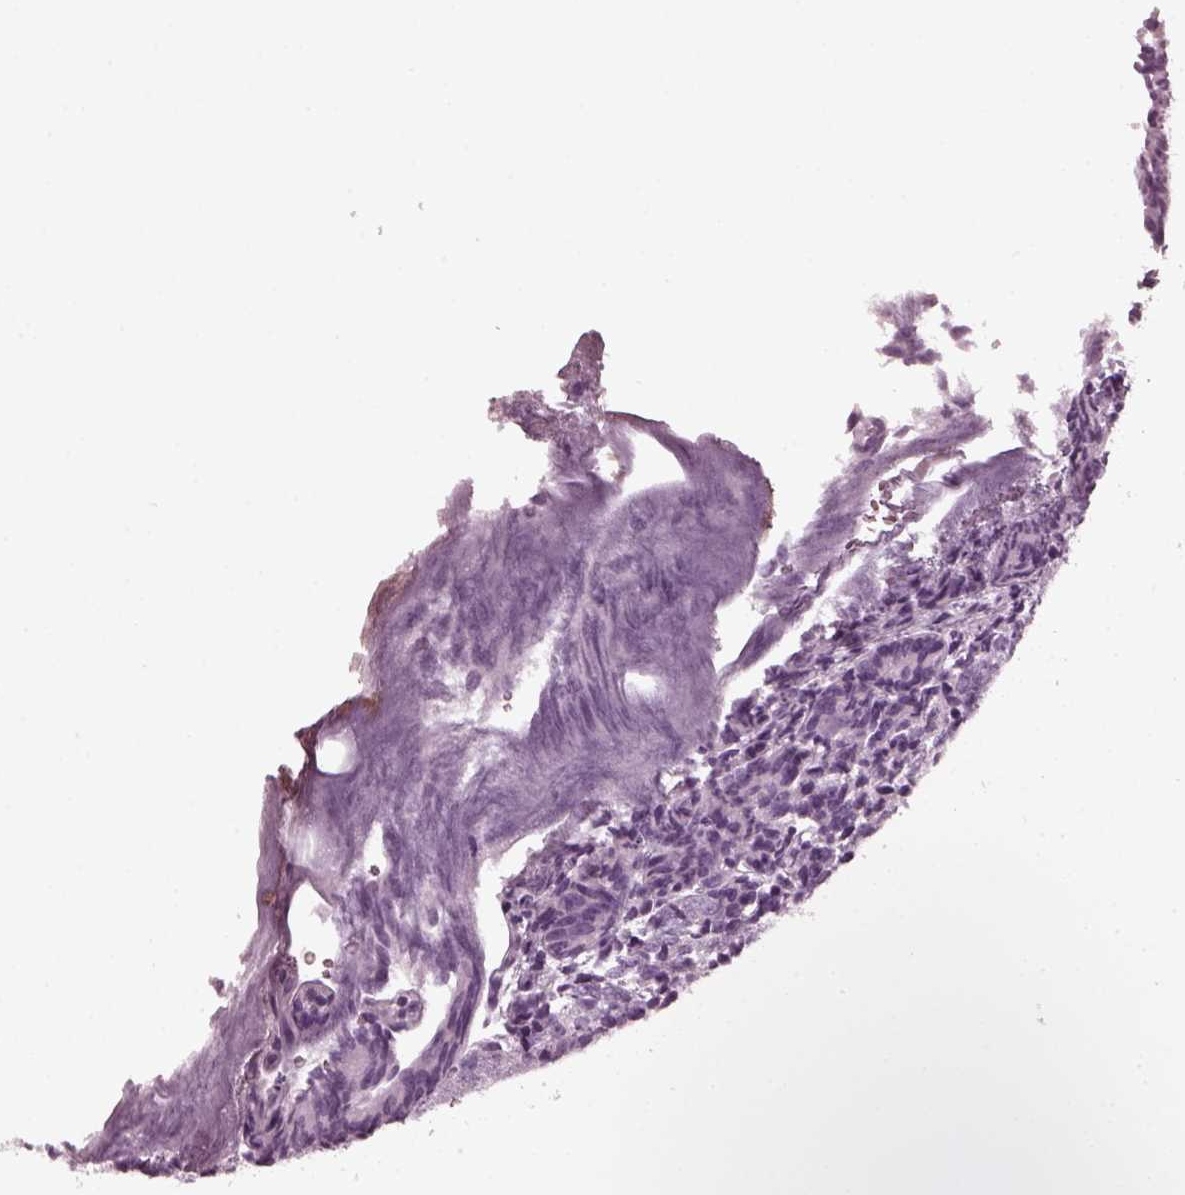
{"staining": {"intensity": "negative", "quantity": "none", "location": "none"}, "tissue": "prostate cancer", "cell_type": "Tumor cells", "image_type": "cancer", "snomed": [{"axis": "morphology", "description": "Adenocarcinoma, High grade"}, {"axis": "topography", "description": "Prostate"}], "caption": "This image is of prostate cancer (high-grade adenocarcinoma) stained with IHC to label a protein in brown with the nuclei are counter-stained blue. There is no positivity in tumor cells.", "gene": "RCVRN", "patient": {"sex": "male", "age": 53}}